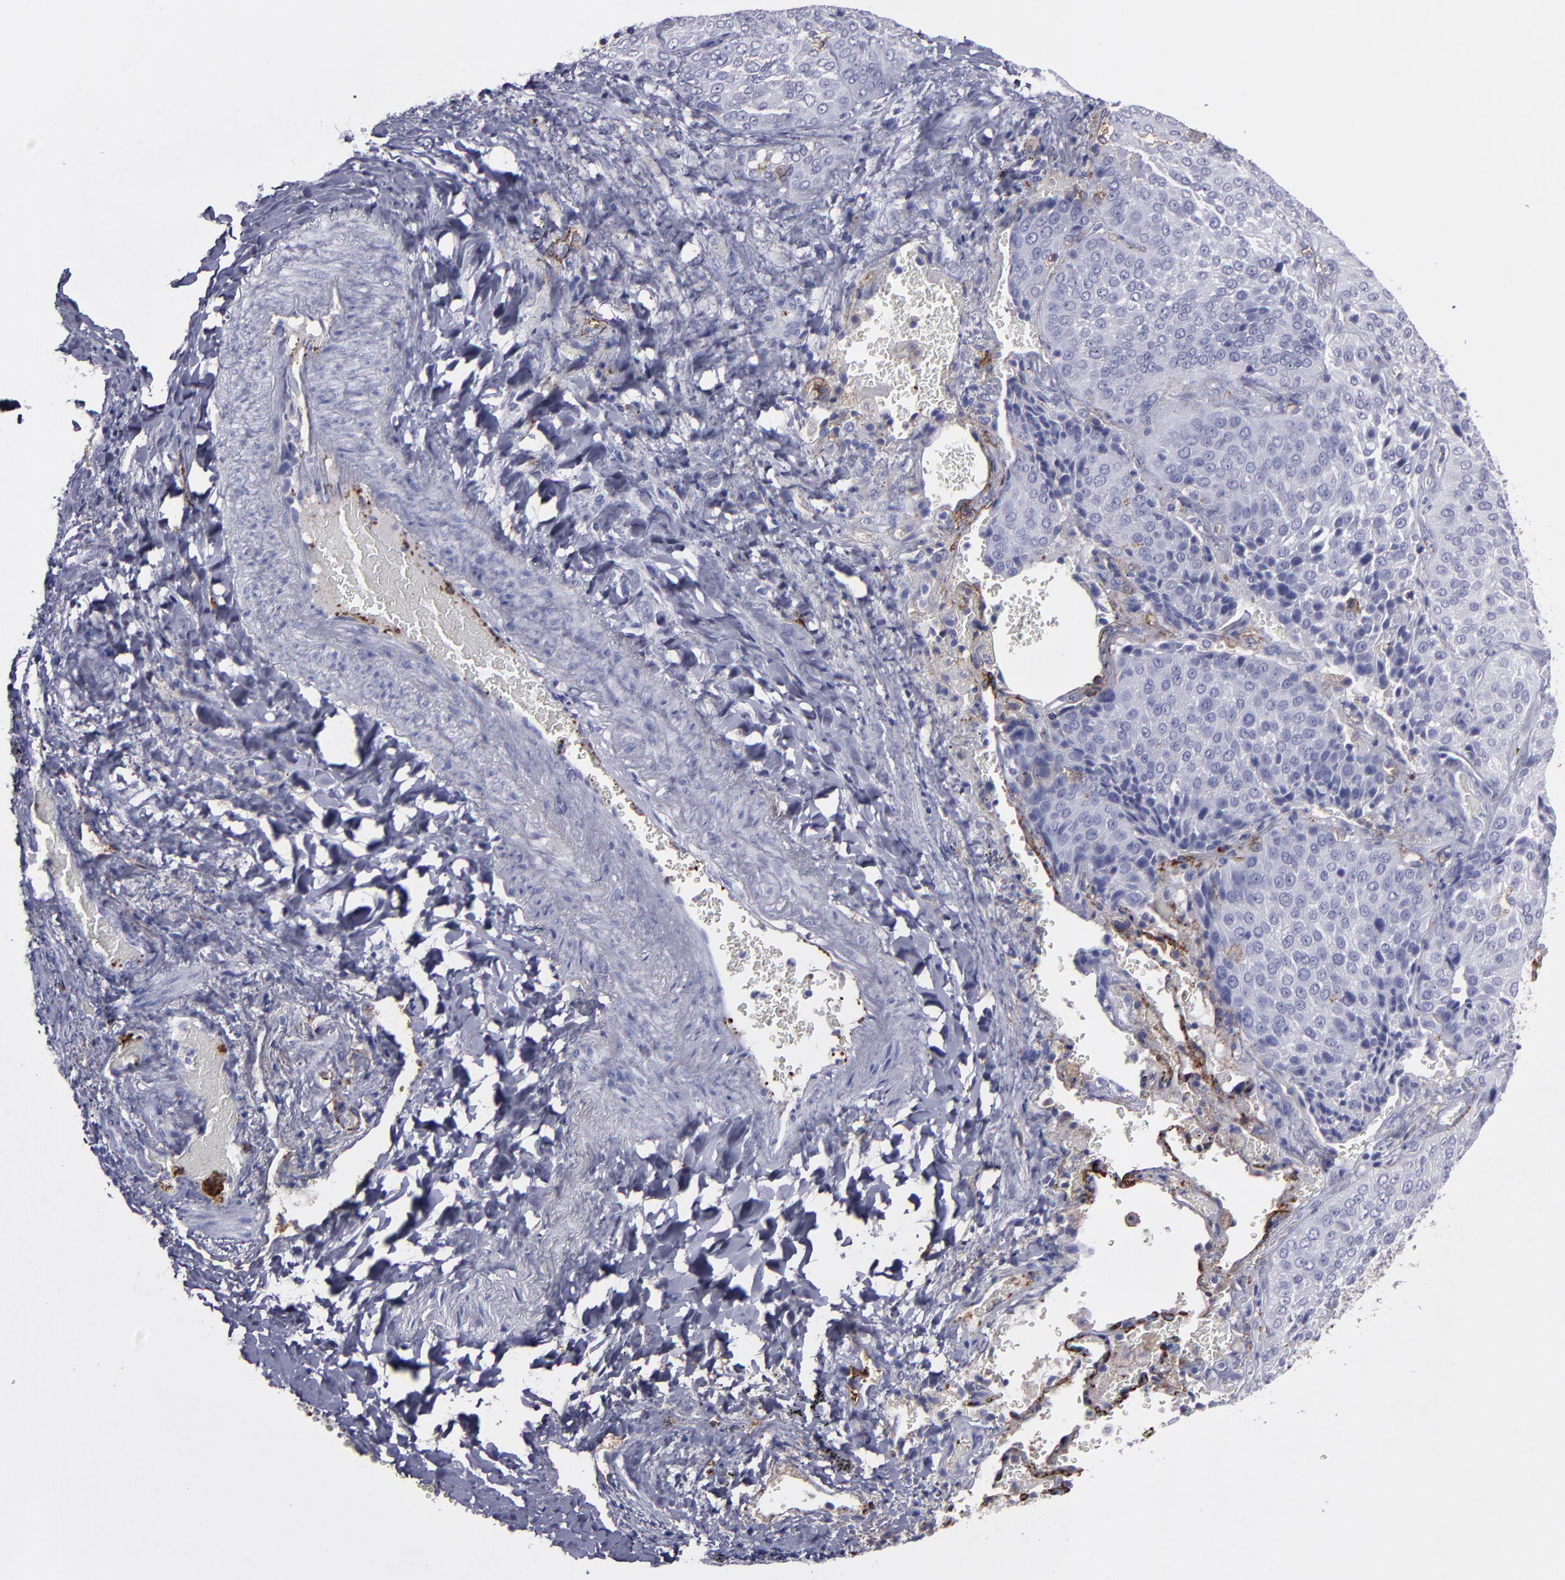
{"staining": {"intensity": "negative", "quantity": "none", "location": "none"}, "tissue": "lung cancer", "cell_type": "Tumor cells", "image_type": "cancer", "snomed": [{"axis": "morphology", "description": "Squamous cell carcinoma, NOS"}, {"axis": "topography", "description": "Lung"}], "caption": "A micrograph of human lung cancer (squamous cell carcinoma) is negative for staining in tumor cells. (Brightfield microscopy of DAB (3,3'-diaminobenzidine) immunohistochemistry (IHC) at high magnification).", "gene": "CD36", "patient": {"sex": "male", "age": 54}}